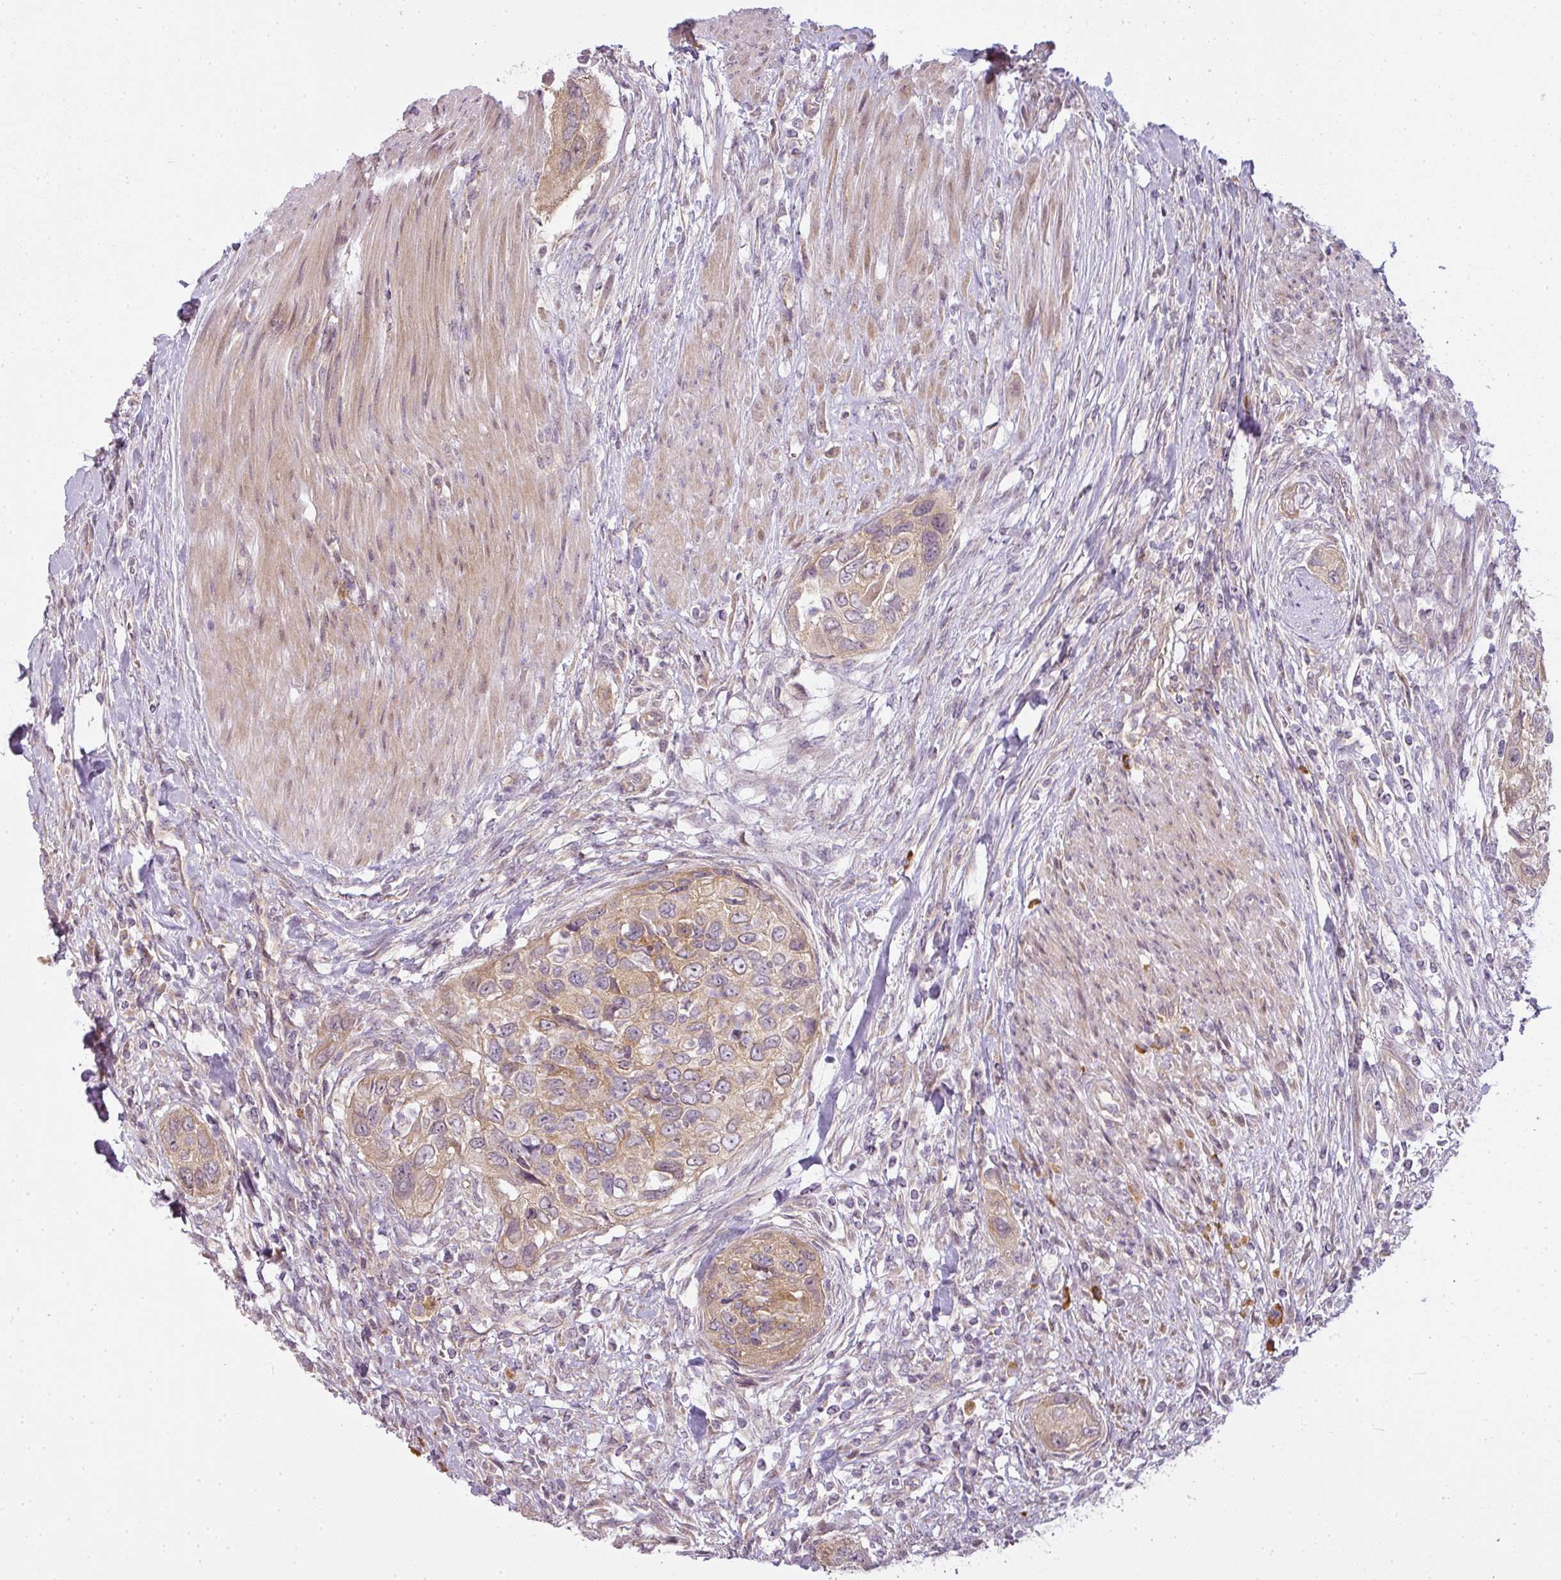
{"staining": {"intensity": "weak", "quantity": ">75%", "location": "cytoplasmic/membranous"}, "tissue": "urothelial cancer", "cell_type": "Tumor cells", "image_type": "cancer", "snomed": [{"axis": "morphology", "description": "Urothelial carcinoma, High grade"}, {"axis": "topography", "description": "Urinary bladder"}], "caption": "Protein staining of urothelial carcinoma (high-grade) tissue exhibits weak cytoplasmic/membranous expression in about >75% of tumor cells.", "gene": "LY75", "patient": {"sex": "female", "age": 60}}